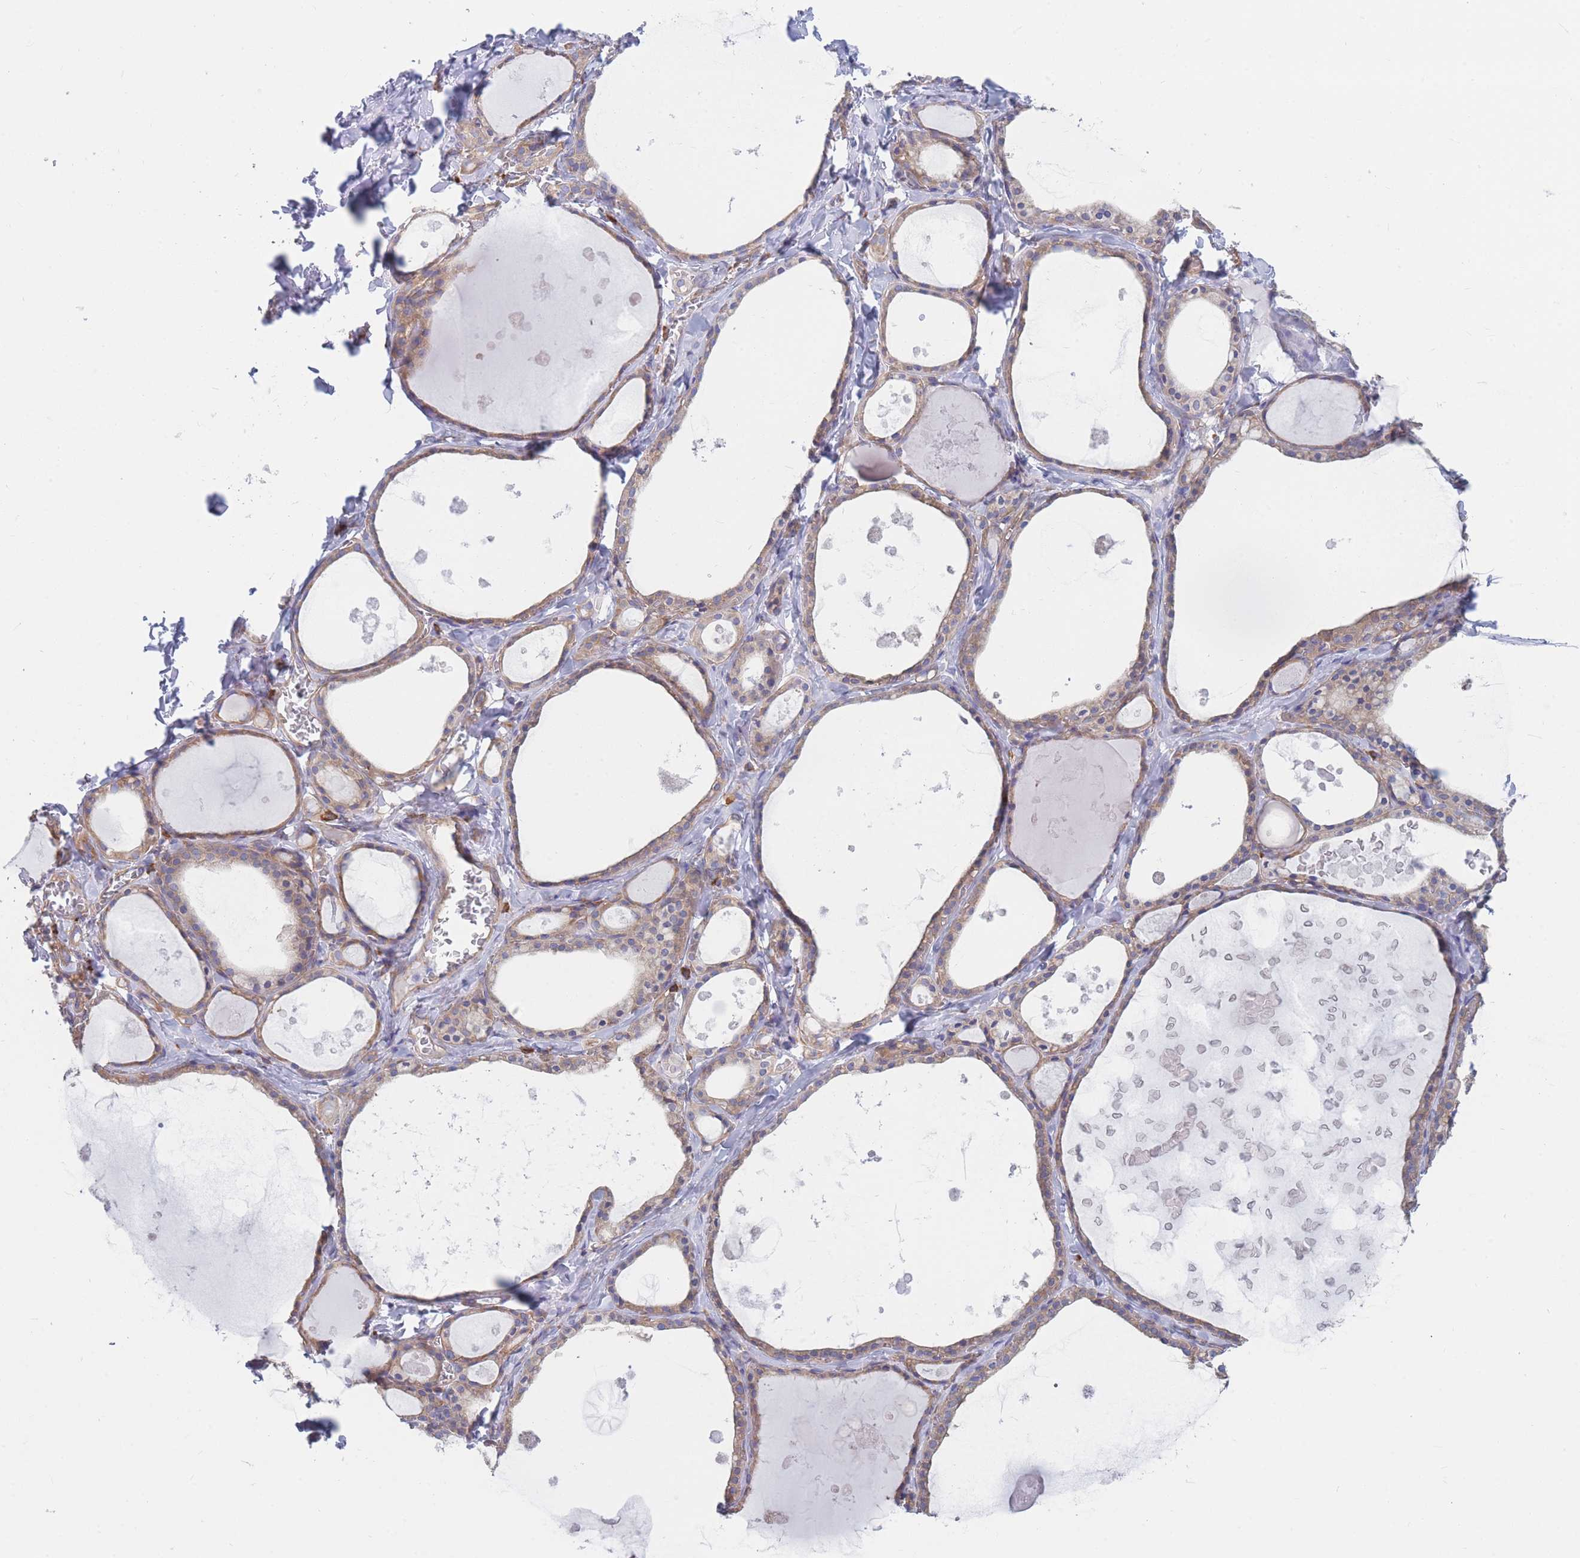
{"staining": {"intensity": "weak", "quantity": ">75%", "location": "cytoplasmic/membranous"}, "tissue": "thyroid gland", "cell_type": "Glandular cells", "image_type": "normal", "snomed": [{"axis": "morphology", "description": "Normal tissue, NOS"}, {"axis": "topography", "description": "Thyroid gland"}], "caption": "Immunohistochemical staining of normal human thyroid gland exhibits low levels of weak cytoplasmic/membranous positivity in about >75% of glandular cells.", "gene": "RPL8", "patient": {"sex": "male", "age": 56}}